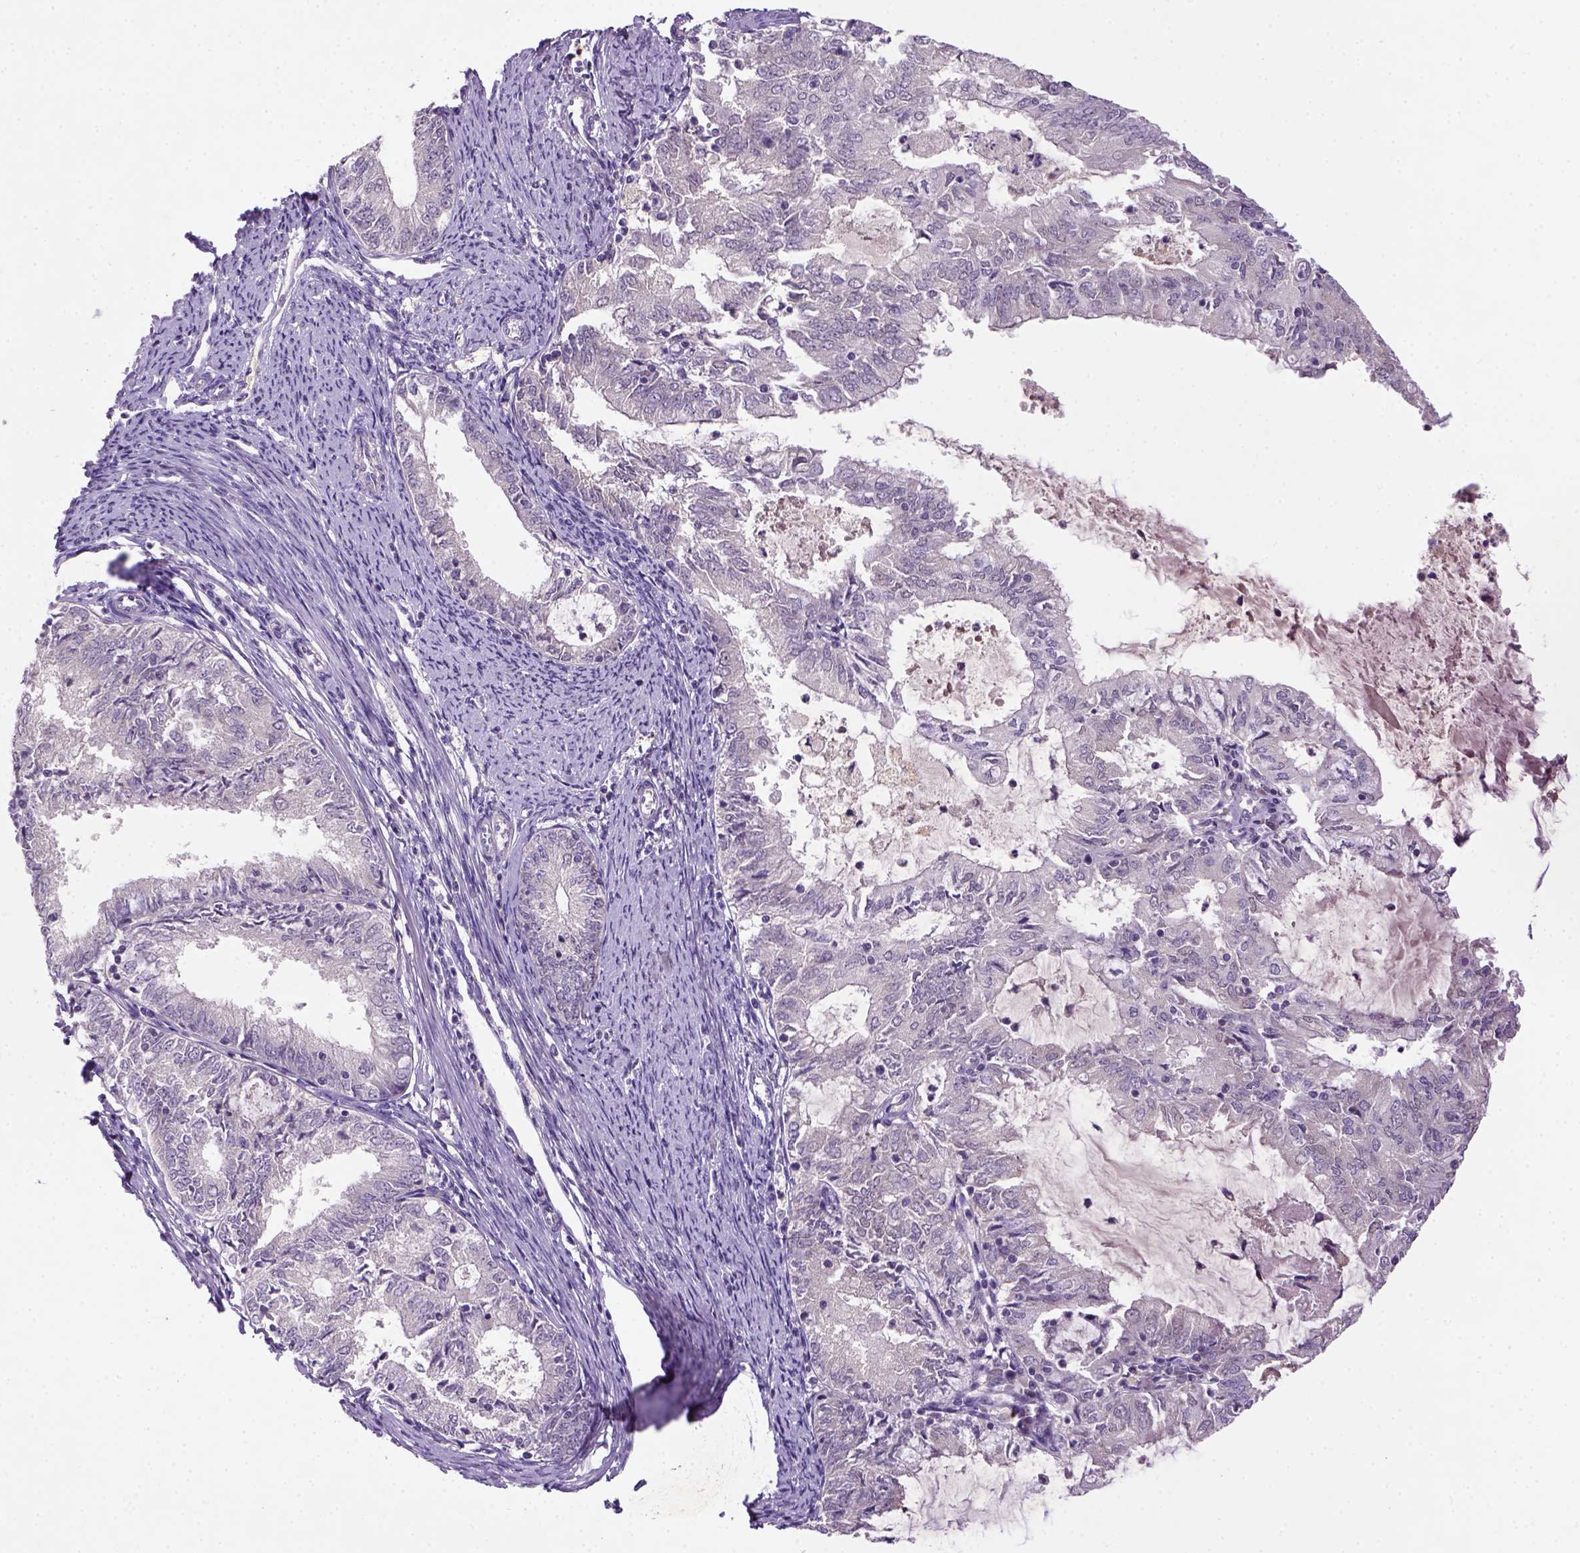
{"staining": {"intensity": "negative", "quantity": "none", "location": "none"}, "tissue": "endometrial cancer", "cell_type": "Tumor cells", "image_type": "cancer", "snomed": [{"axis": "morphology", "description": "Adenocarcinoma, NOS"}, {"axis": "topography", "description": "Endometrium"}], "caption": "Tumor cells show no significant positivity in endometrial cancer (adenocarcinoma).", "gene": "NLGN2", "patient": {"sex": "female", "age": 57}}